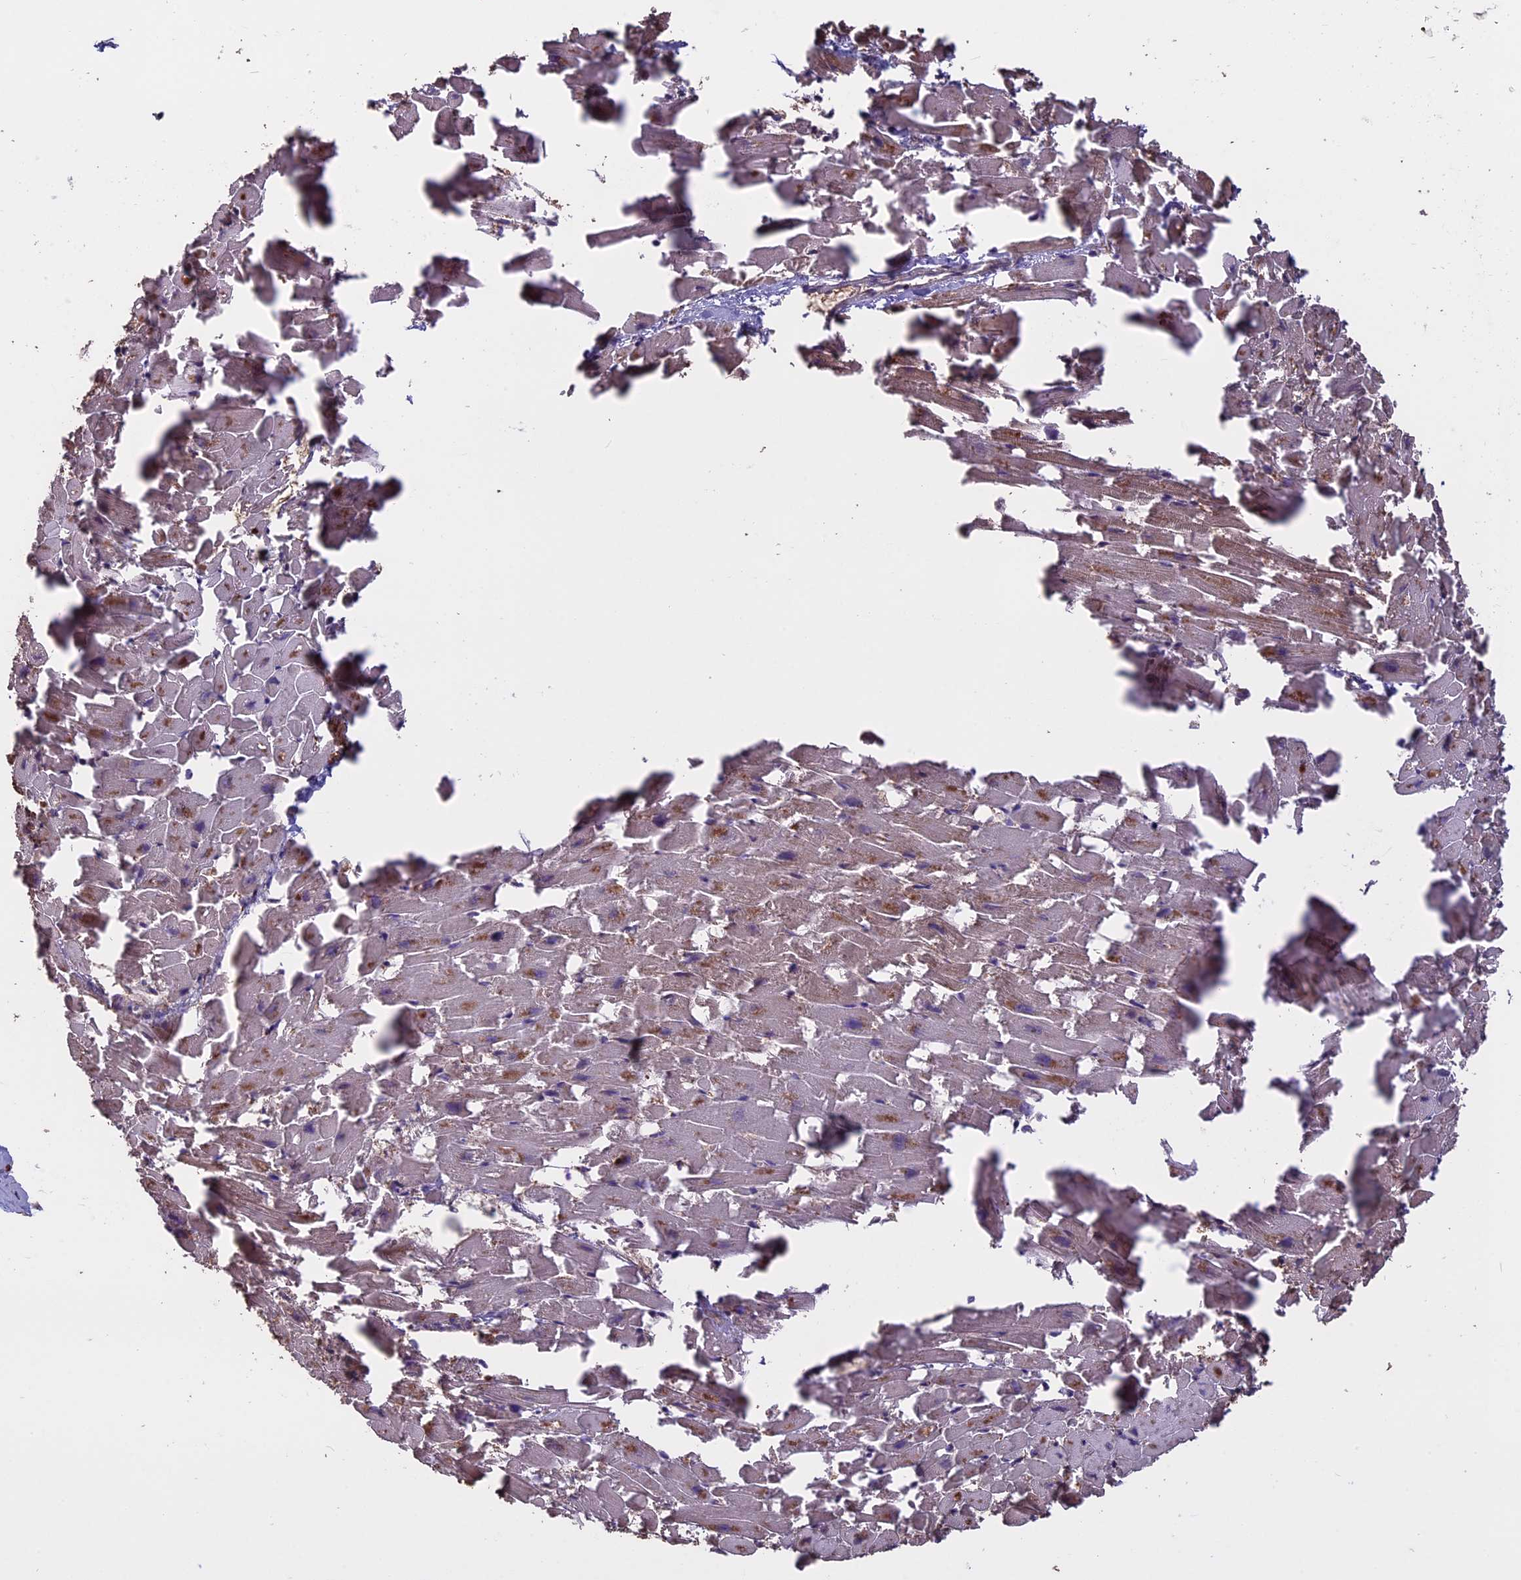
{"staining": {"intensity": "weak", "quantity": ">75%", "location": "cytoplasmic/membranous"}, "tissue": "heart muscle", "cell_type": "Cardiomyocytes", "image_type": "normal", "snomed": [{"axis": "morphology", "description": "Normal tissue, NOS"}, {"axis": "topography", "description": "Heart"}], "caption": "Heart muscle was stained to show a protein in brown. There is low levels of weak cytoplasmic/membranous positivity in approximately >75% of cardiomyocytes. (Stains: DAB in brown, nuclei in blue, Microscopy: brightfield microscopy at high magnification).", "gene": "VWA3A", "patient": {"sex": "female", "age": 64}}